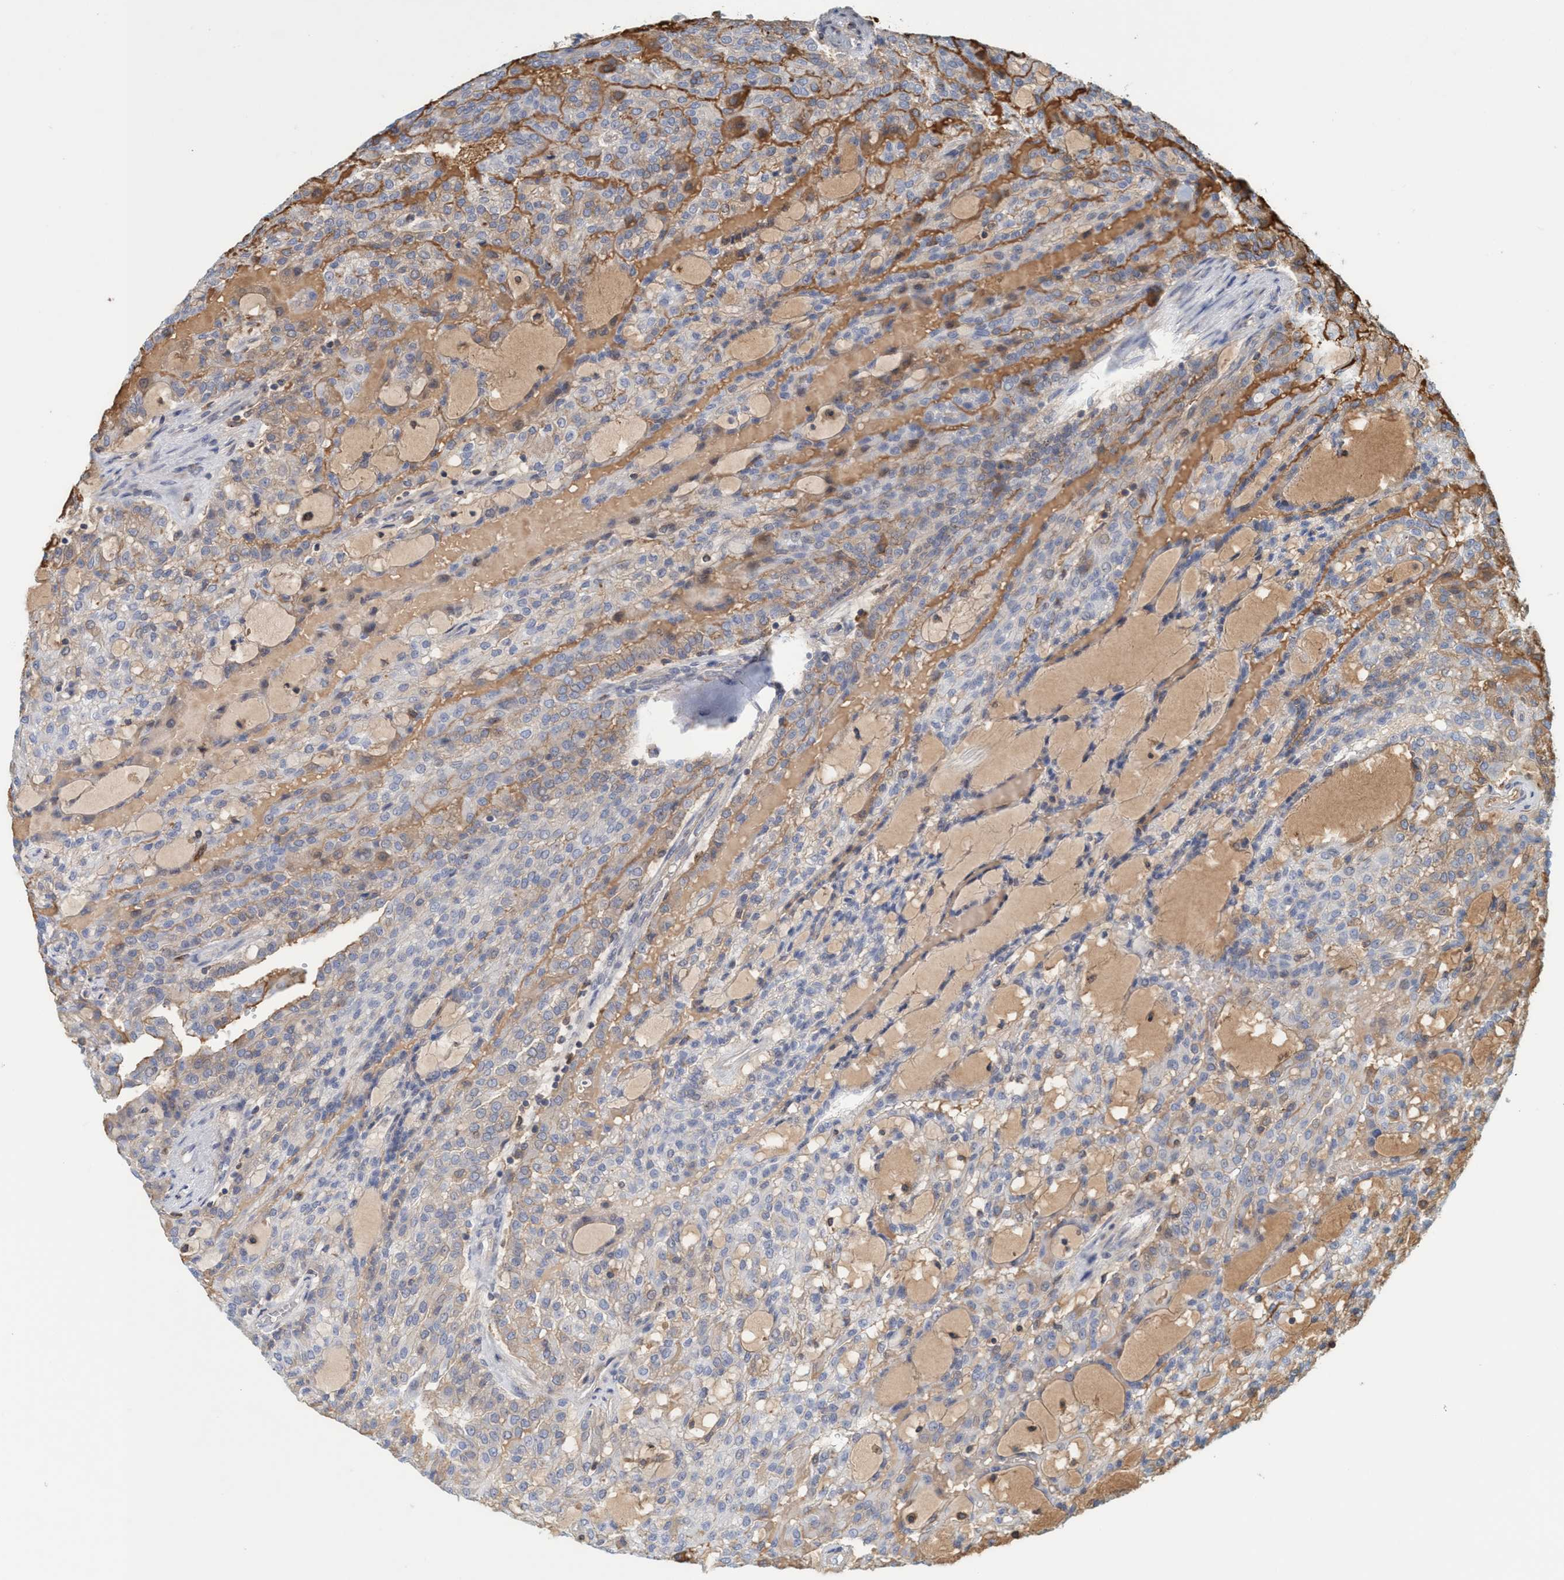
{"staining": {"intensity": "negative", "quantity": "none", "location": "none"}, "tissue": "renal cancer", "cell_type": "Tumor cells", "image_type": "cancer", "snomed": [{"axis": "morphology", "description": "Adenocarcinoma, NOS"}, {"axis": "topography", "description": "Kidney"}], "caption": "Photomicrograph shows no protein expression in tumor cells of renal cancer (adenocarcinoma) tissue.", "gene": "SPECC1", "patient": {"sex": "male", "age": 63}}